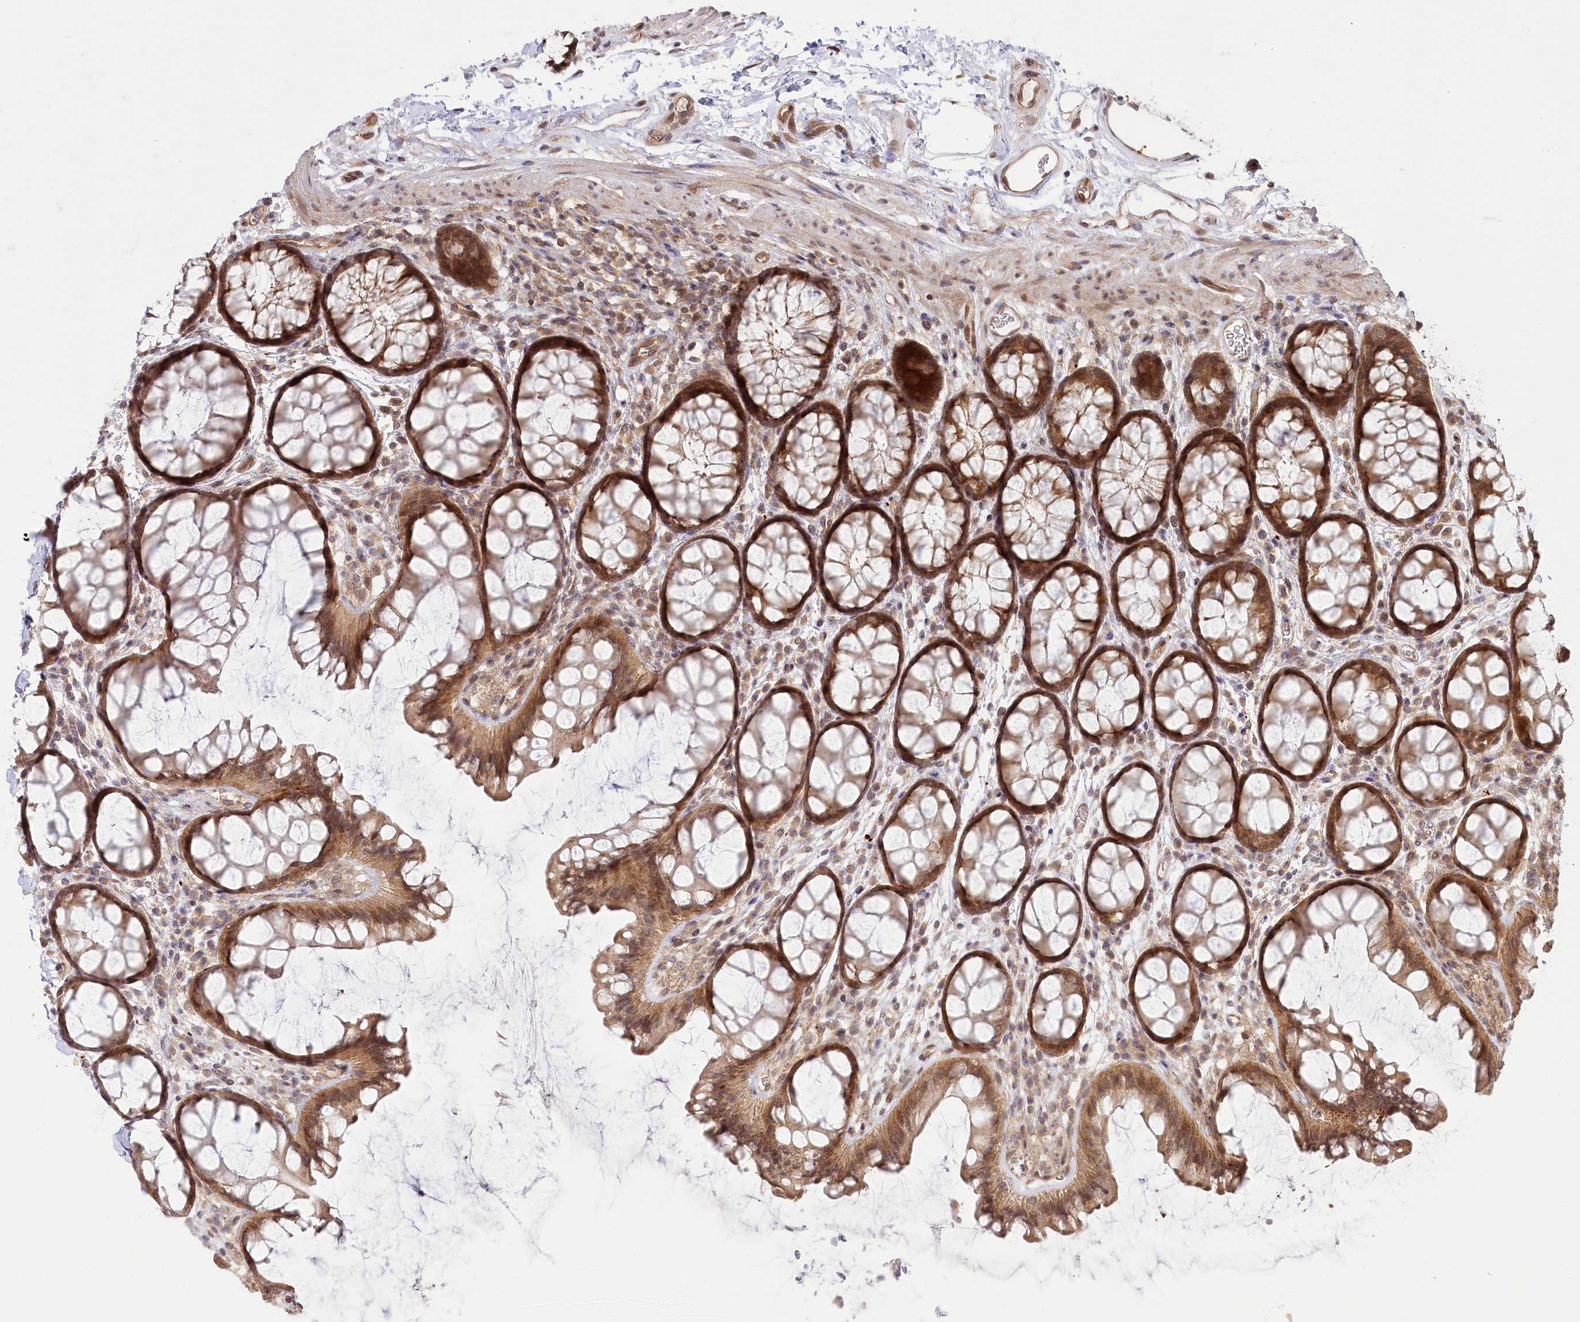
{"staining": {"intensity": "moderate", "quantity": ">75%", "location": "cytoplasmic/membranous"}, "tissue": "colon", "cell_type": "Endothelial cells", "image_type": "normal", "snomed": [{"axis": "morphology", "description": "Normal tissue, NOS"}, {"axis": "topography", "description": "Colon"}], "caption": "A brown stain highlights moderate cytoplasmic/membranous expression of a protein in endothelial cells of normal colon. (DAB = brown stain, brightfield microscopy at high magnification).", "gene": "CEP70", "patient": {"sex": "female", "age": 82}}